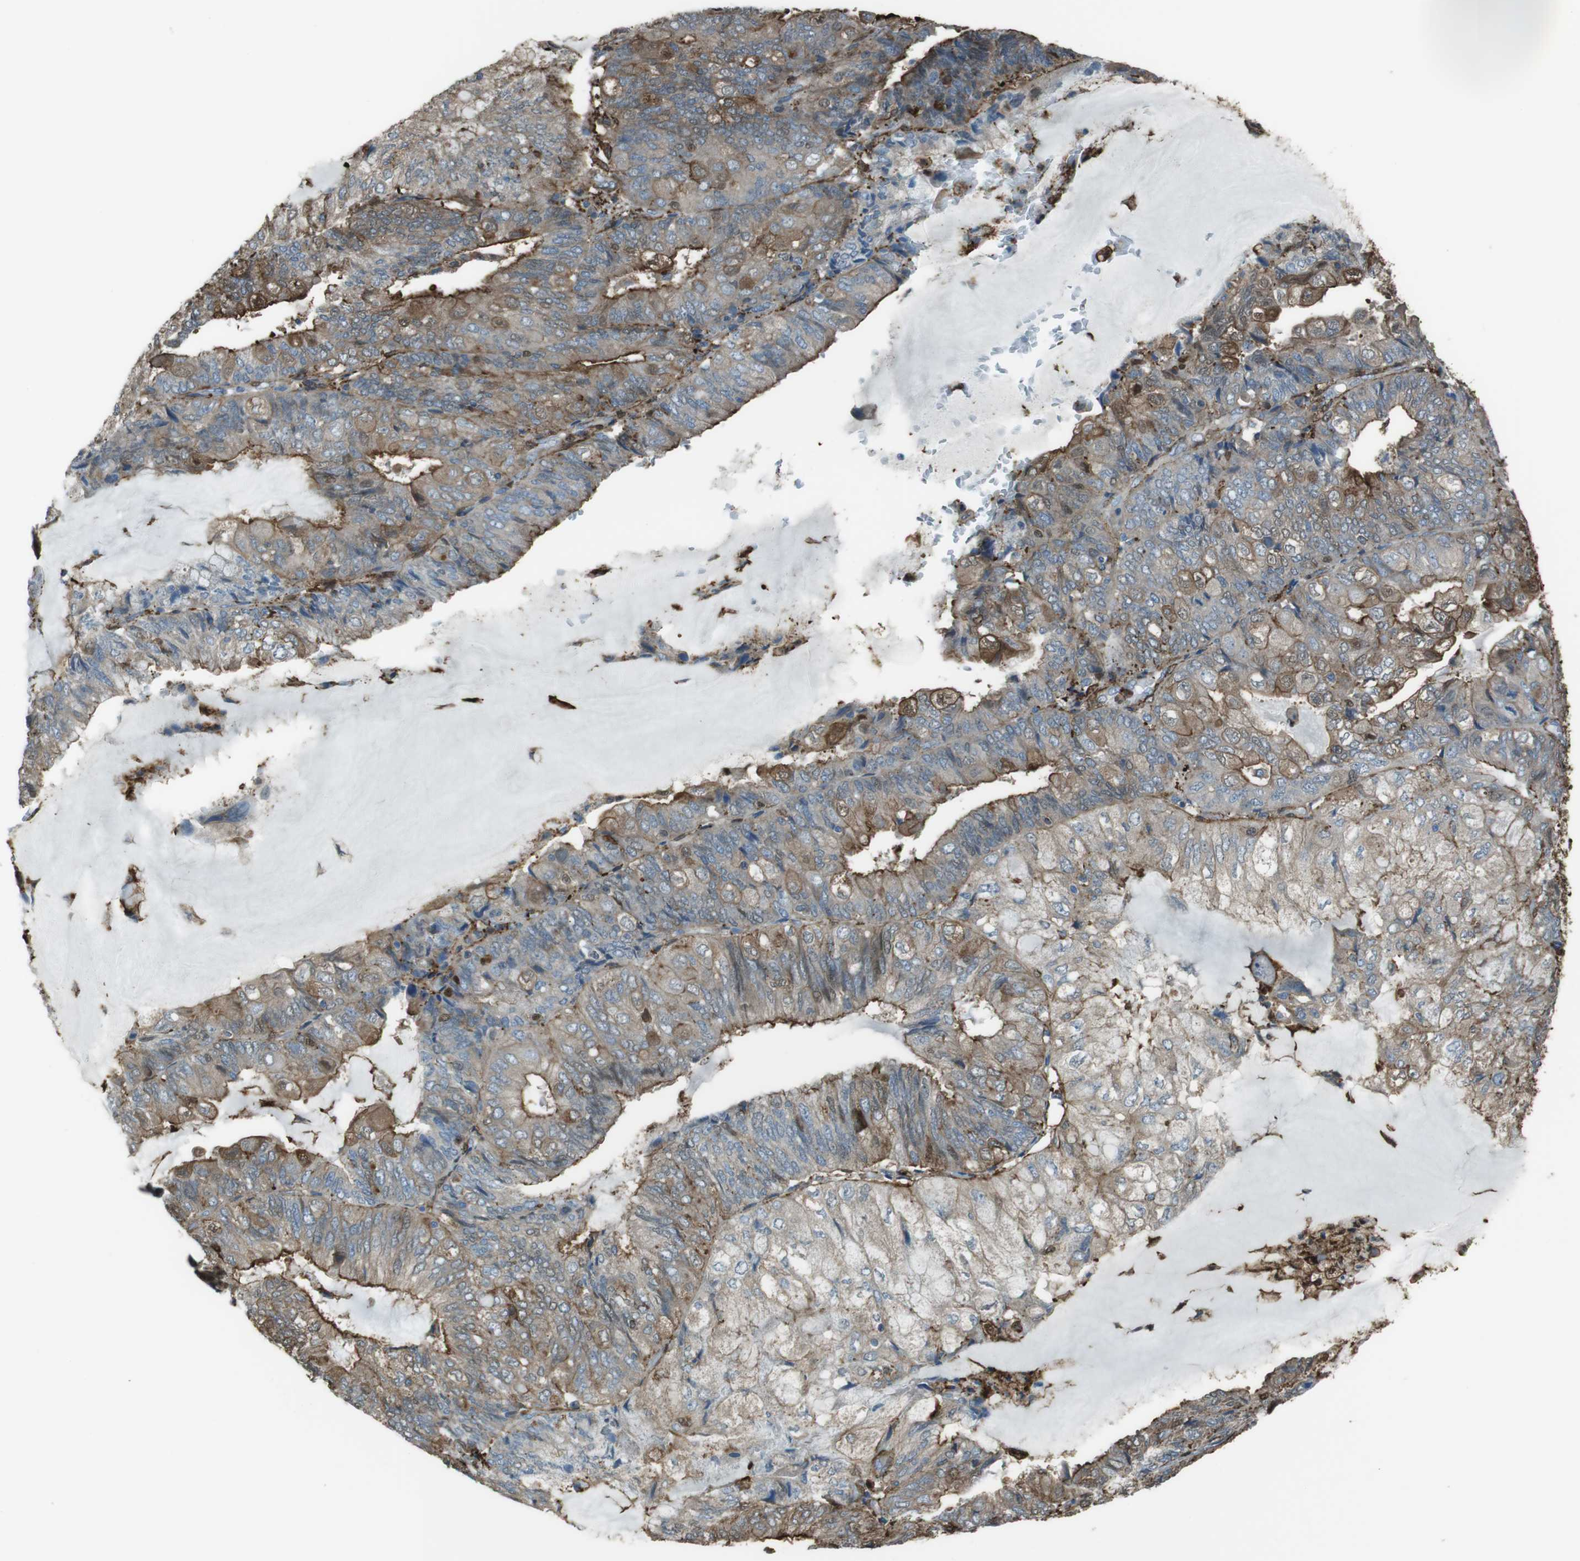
{"staining": {"intensity": "weak", "quantity": ">75%", "location": "cytoplasmic/membranous"}, "tissue": "endometrial cancer", "cell_type": "Tumor cells", "image_type": "cancer", "snomed": [{"axis": "morphology", "description": "Adenocarcinoma, NOS"}, {"axis": "topography", "description": "Endometrium"}], "caption": "A high-resolution photomicrograph shows immunohistochemistry (IHC) staining of endometrial cancer (adenocarcinoma), which exhibits weak cytoplasmic/membranous positivity in approximately >75% of tumor cells. (IHC, brightfield microscopy, high magnification).", "gene": "SFT2D1", "patient": {"sex": "female", "age": 81}}